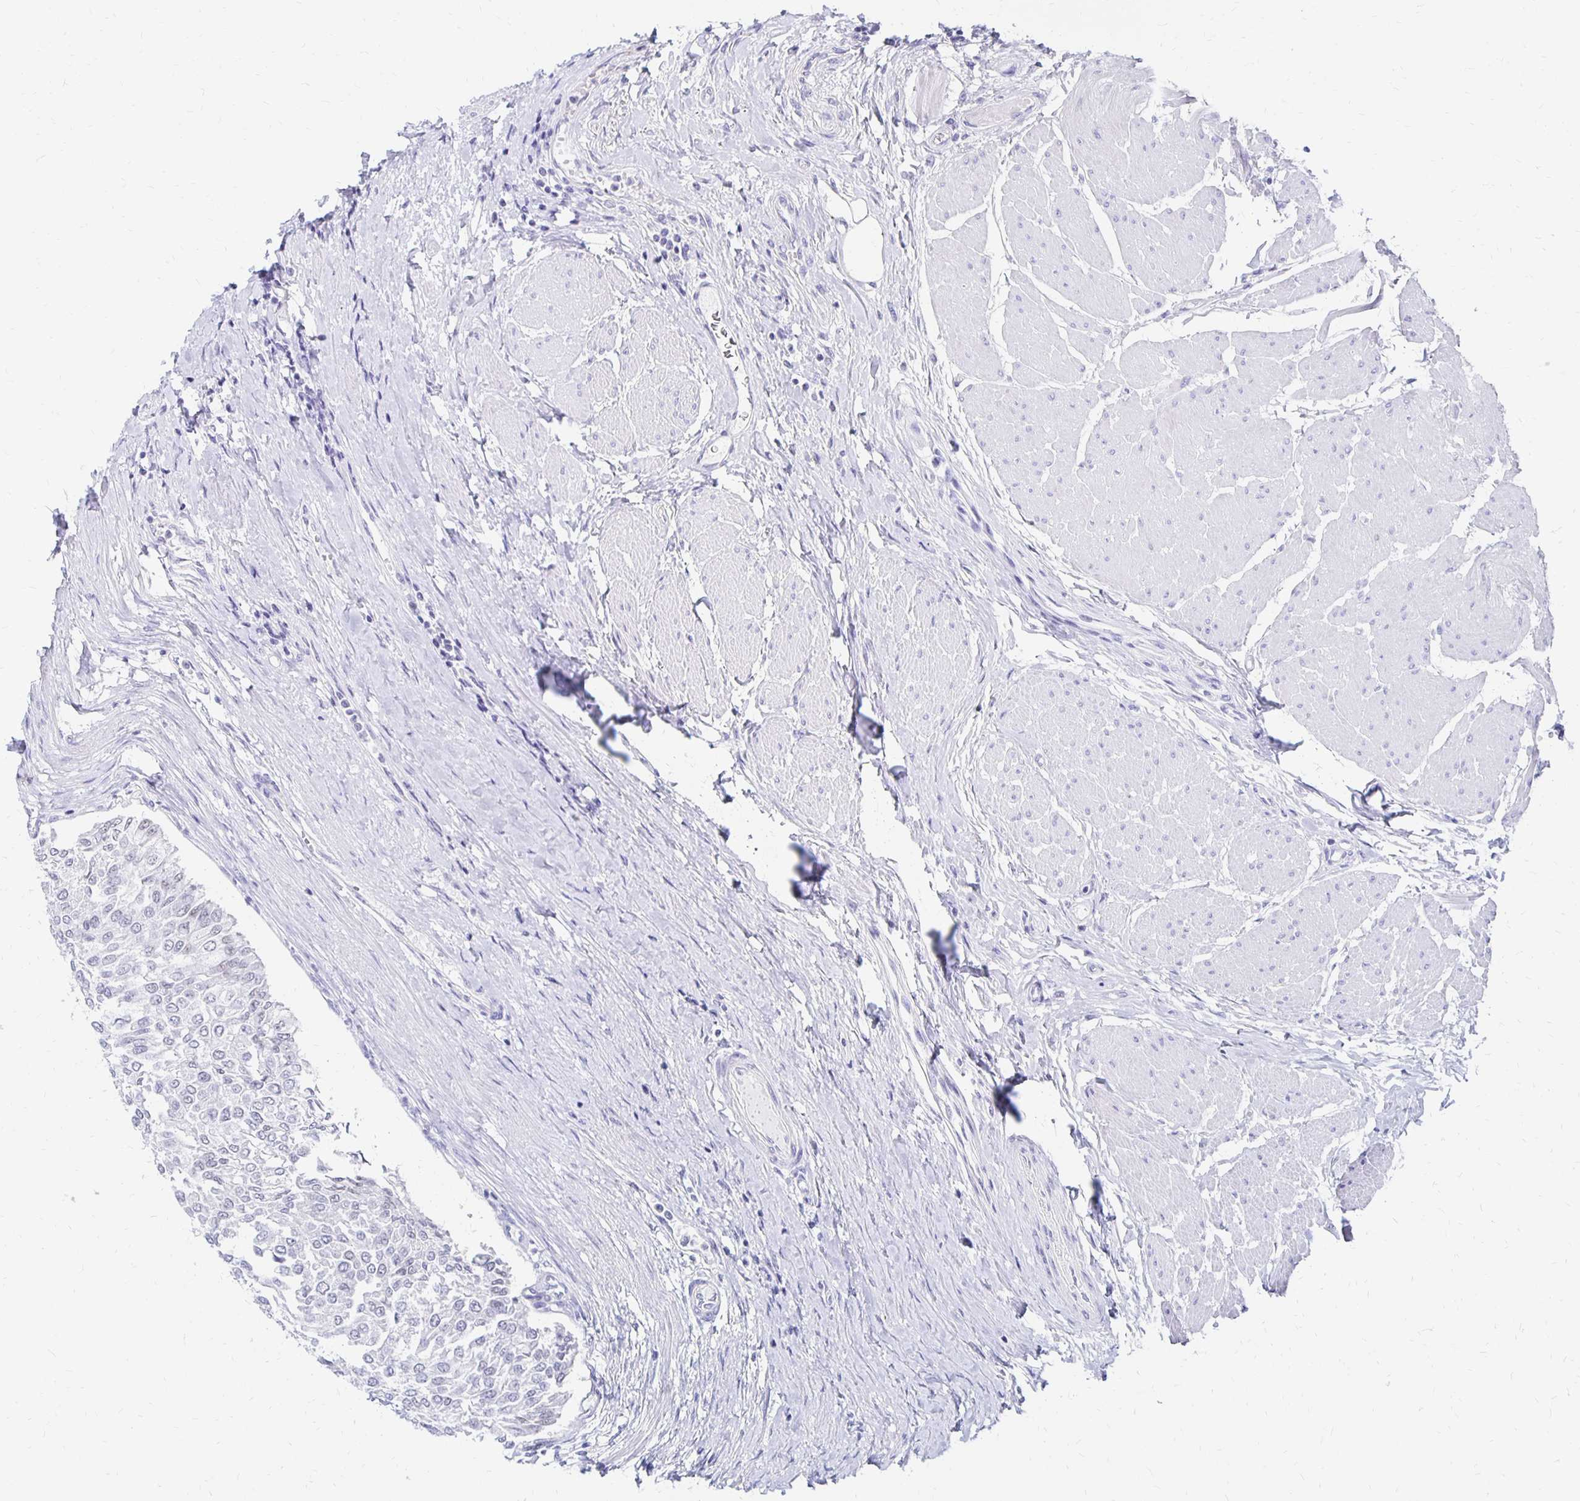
{"staining": {"intensity": "negative", "quantity": "none", "location": "none"}, "tissue": "urothelial cancer", "cell_type": "Tumor cells", "image_type": "cancer", "snomed": [{"axis": "morphology", "description": "Urothelial carcinoma, NOS"}, {"axis": "topography", "description": "Urinary bladder"}], "caption": "Immunohistochemical staining of transitional cell carcinoma displays no significant expression in tumor cells. The staining was performed using DAB to visualize the protein expression in brown, while the nuclei were stained in blue with hematoxylin (Magnification: 20x).", "gene": "SYT2", "patient": {"sex": "male", "age": 67}}